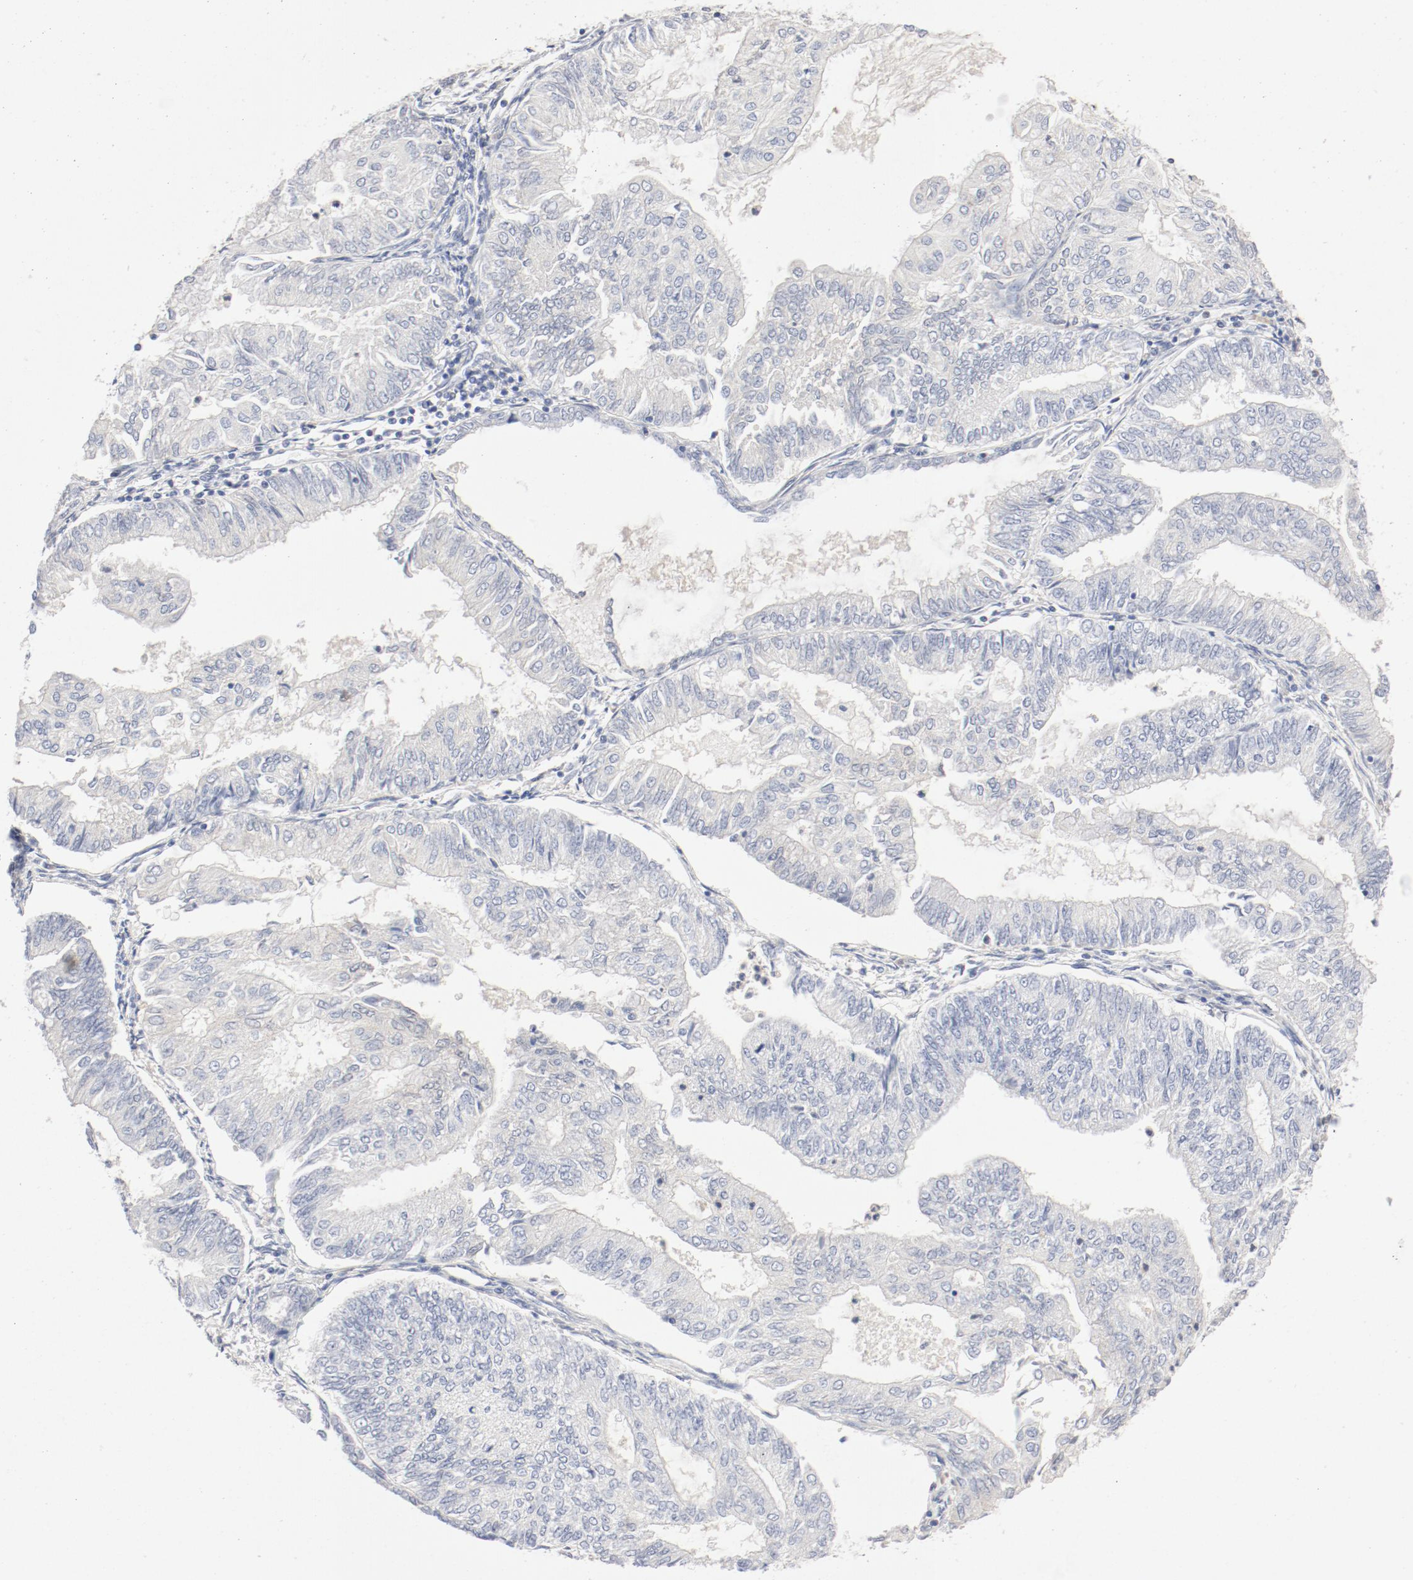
{"staining": {"intensity": "negative", "quantity": "none", "location": "none"}, "tissue": "endometrial cancer", "cell_type": "Tumor cells", "image_type": "cancer", "snomed": [{"axis": "morphology", "description": "Adenocarcinoma, NOS"}, {"axis": "topography", "description": "Endometrium"}], "caption": "Immunohistochemistry (IHC) of adenocarcinoma (endometrial) exhibits no positivity in tumor cells. (DAB (3,3'-diaminobenzidine) immunohistochemistry visualized using brightfield microscopy, high magnification).", "gene": "PGM1", "patient": {"sex": "female", "age": 59}}